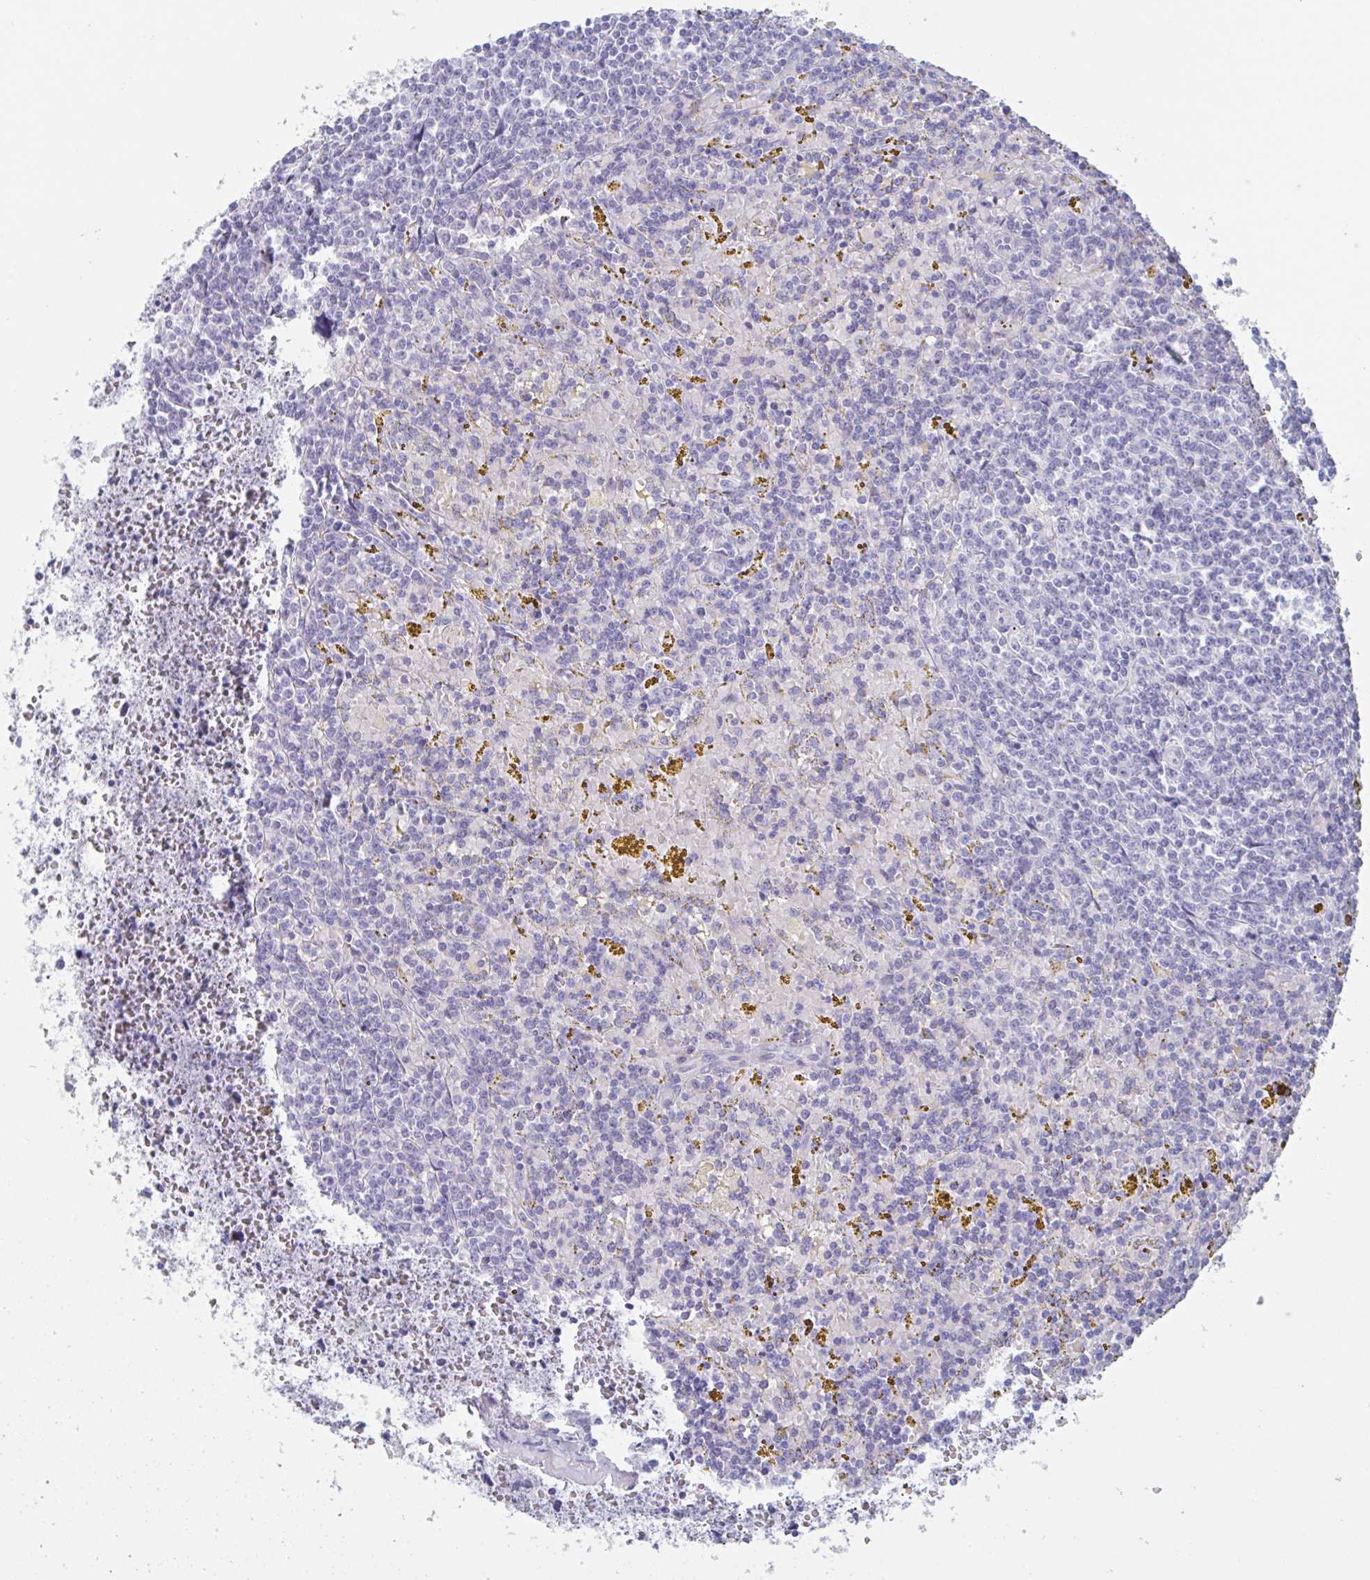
{"staining": {"intensity": "negative", "quantity": "none", "location": "none"}, "tissue": "lymphoma", "cell_type": "Tumor cells", "image_type": "cancer", "snomed": [{"axis": "morphology", "description": "Malignant lymphoma, non-Hodgkin's type, Low grade"}, {"axis": "topography", "description": "Spleen"}, {"axis": "topography", "description": "Lymph node"}], "caption": "The immunohistochemistry photomicrograph has no significant staining in tumor cells of lymphoma tissue.", "gene": "HSD11B2", "patient": {"sex": "female", "age": 66}}